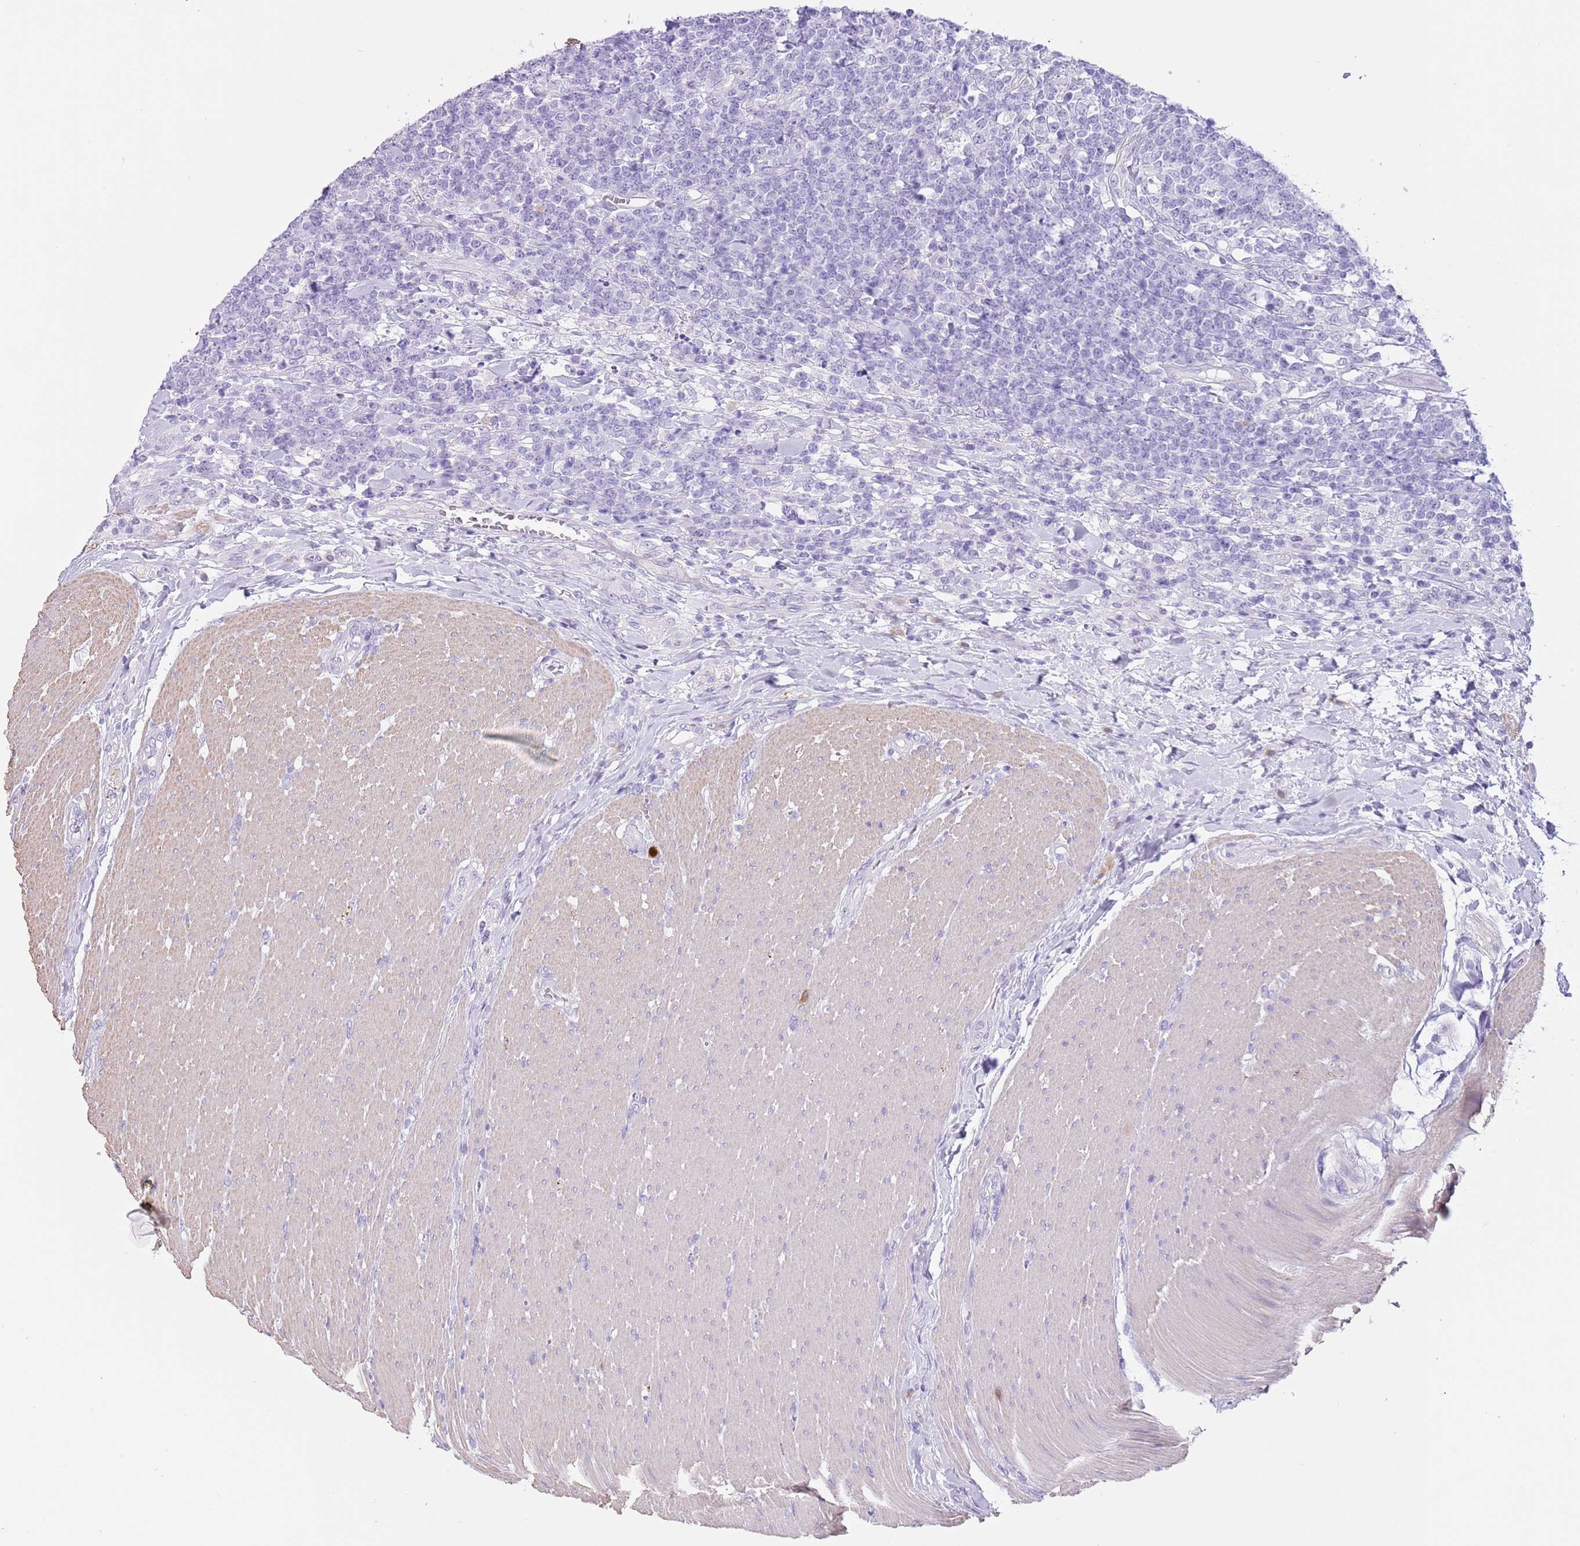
{"staining": {"intensity": "negative", "quantity": "none", "location": "none"}, "tissue": "lymphoma", "cell_type": "Tumor cells", "image_type": "cancer", "snomed": [{"axis": "morphology", "description": "Malignant lymphoma, non-Hodgkin's type, High grade"}, {"axis": "topography", "description": "Small intestine"}], "caption": "High power microscopy histopathology image of an IHC photomicrograph of high-grade malignant lymphoma, non-Hodgkin's type, revealing no significant positivity in tumor cells.", "gene": "SLC7A14", "patient": {"sex": "male", "age": 8}}